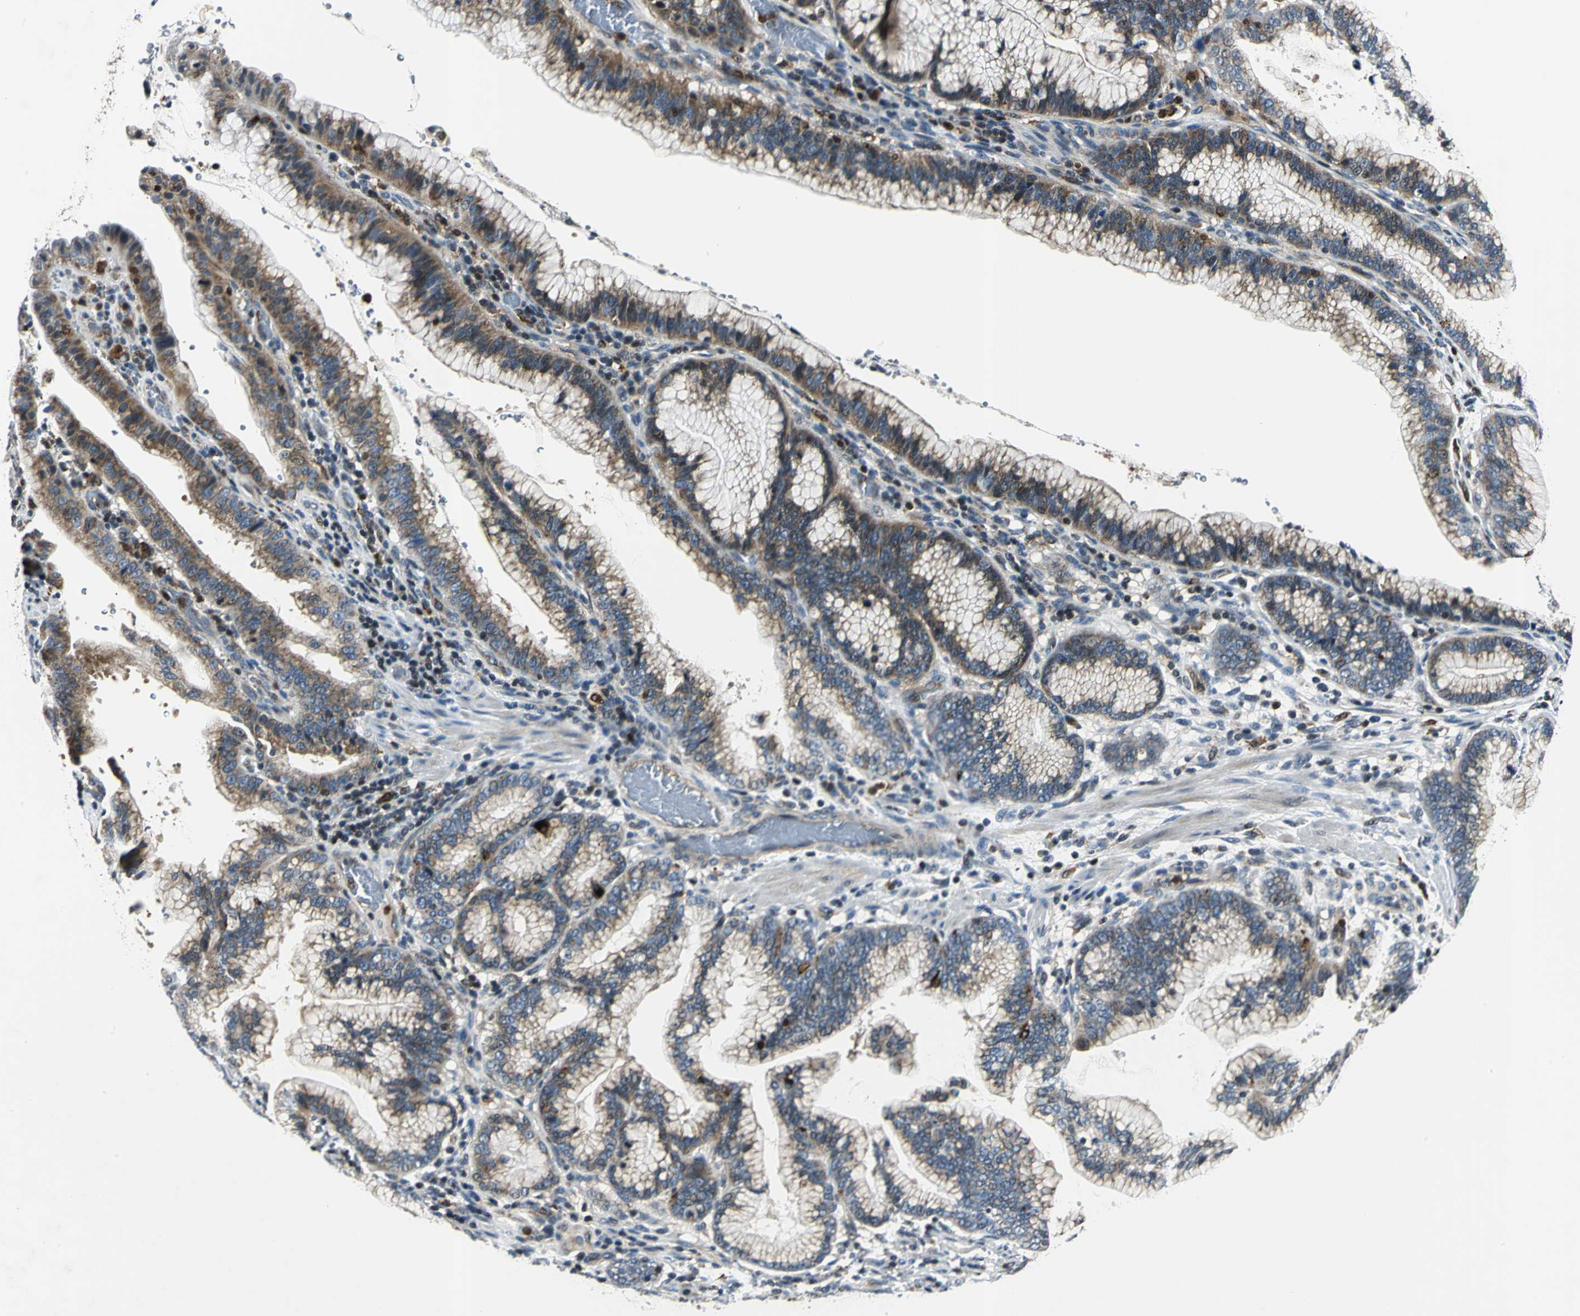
{"staining": {"intensity": "strong", "quantity": ">75%", "location": "cytoplasmic/membranous"}, "tissue": "pancreatic cancer", "cell_type": "Tumor cells", "image_type": "cancer", "snomed": [{"axis": "morphology", "description": "Adenocarcinoma, NOS"}, {"axis": "topography", "description": "Pancreas"}], "caption": "Strong cytoplasmic/membranous protein staining is seen in about >75% of tumor cells in pancreatic cancer.", "gene": "USP40", "patient": {"sex": "female", "age": 64}}